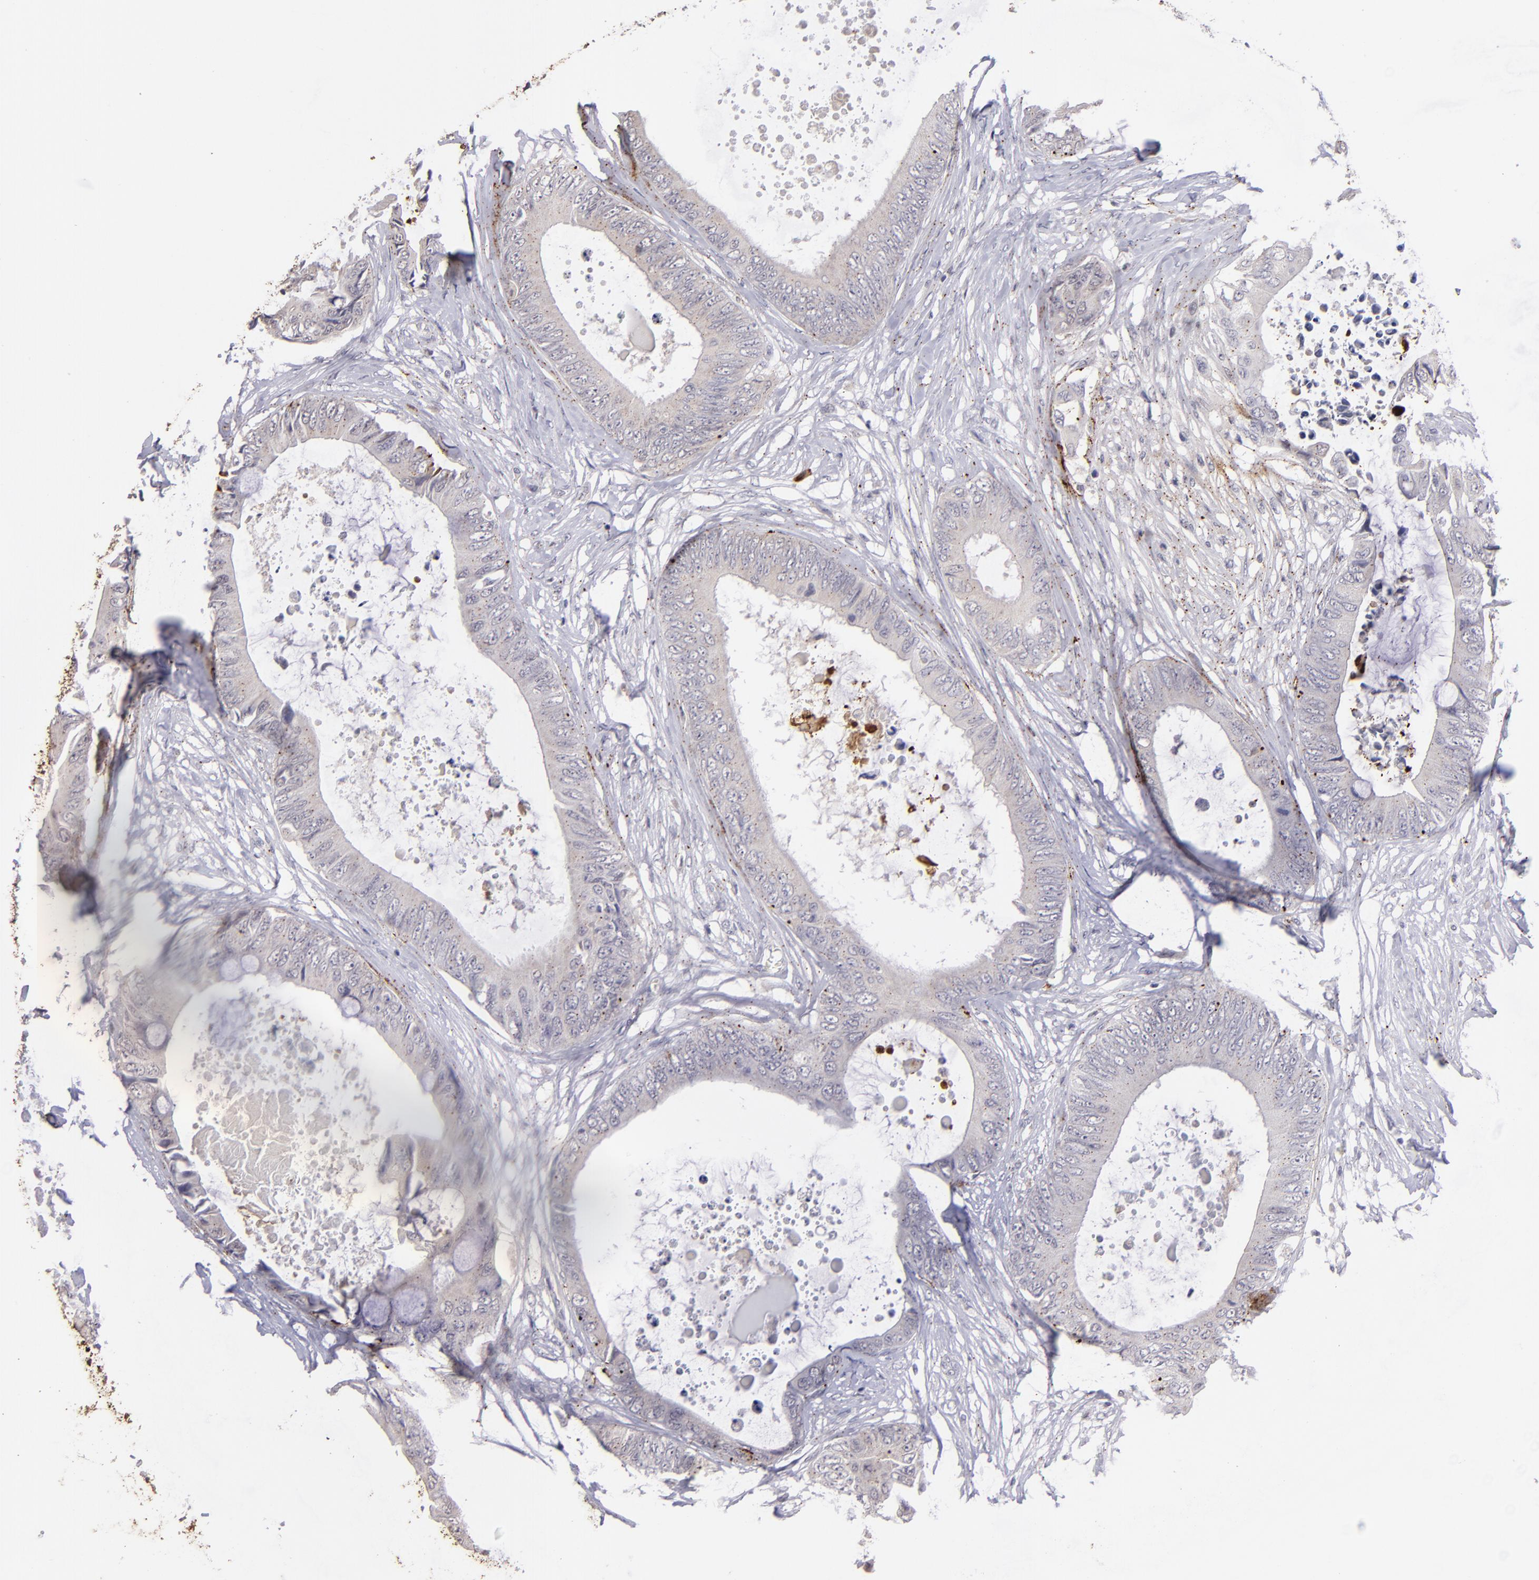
{"staining": {"intensity": "negative", "quantity": "none", "location": "none"}, "tissue": "colorectal cancer", "cell_type": "Tumor cells", "image_type": "cancer", "snomed": [{"axis": "morphology", "description": "Normal tissue, NOS"}, {"axis": "morphology", "description": "Adenocarcinoma, NOS"}, {"axis": "topography", "description": "Rectum"}, {"axis": "topography", "description": "Peripheral nerve tissue"}], "caption": "High magnification brightfield microscopy of colorectal cancer (adenocarcinoma) stained with DAB (brown) and counterstained with hematoxylin (blue): tumor cells show no significant positivity.", "gene": "RXRG", "patient": {"sex": "female", "age": 77}}